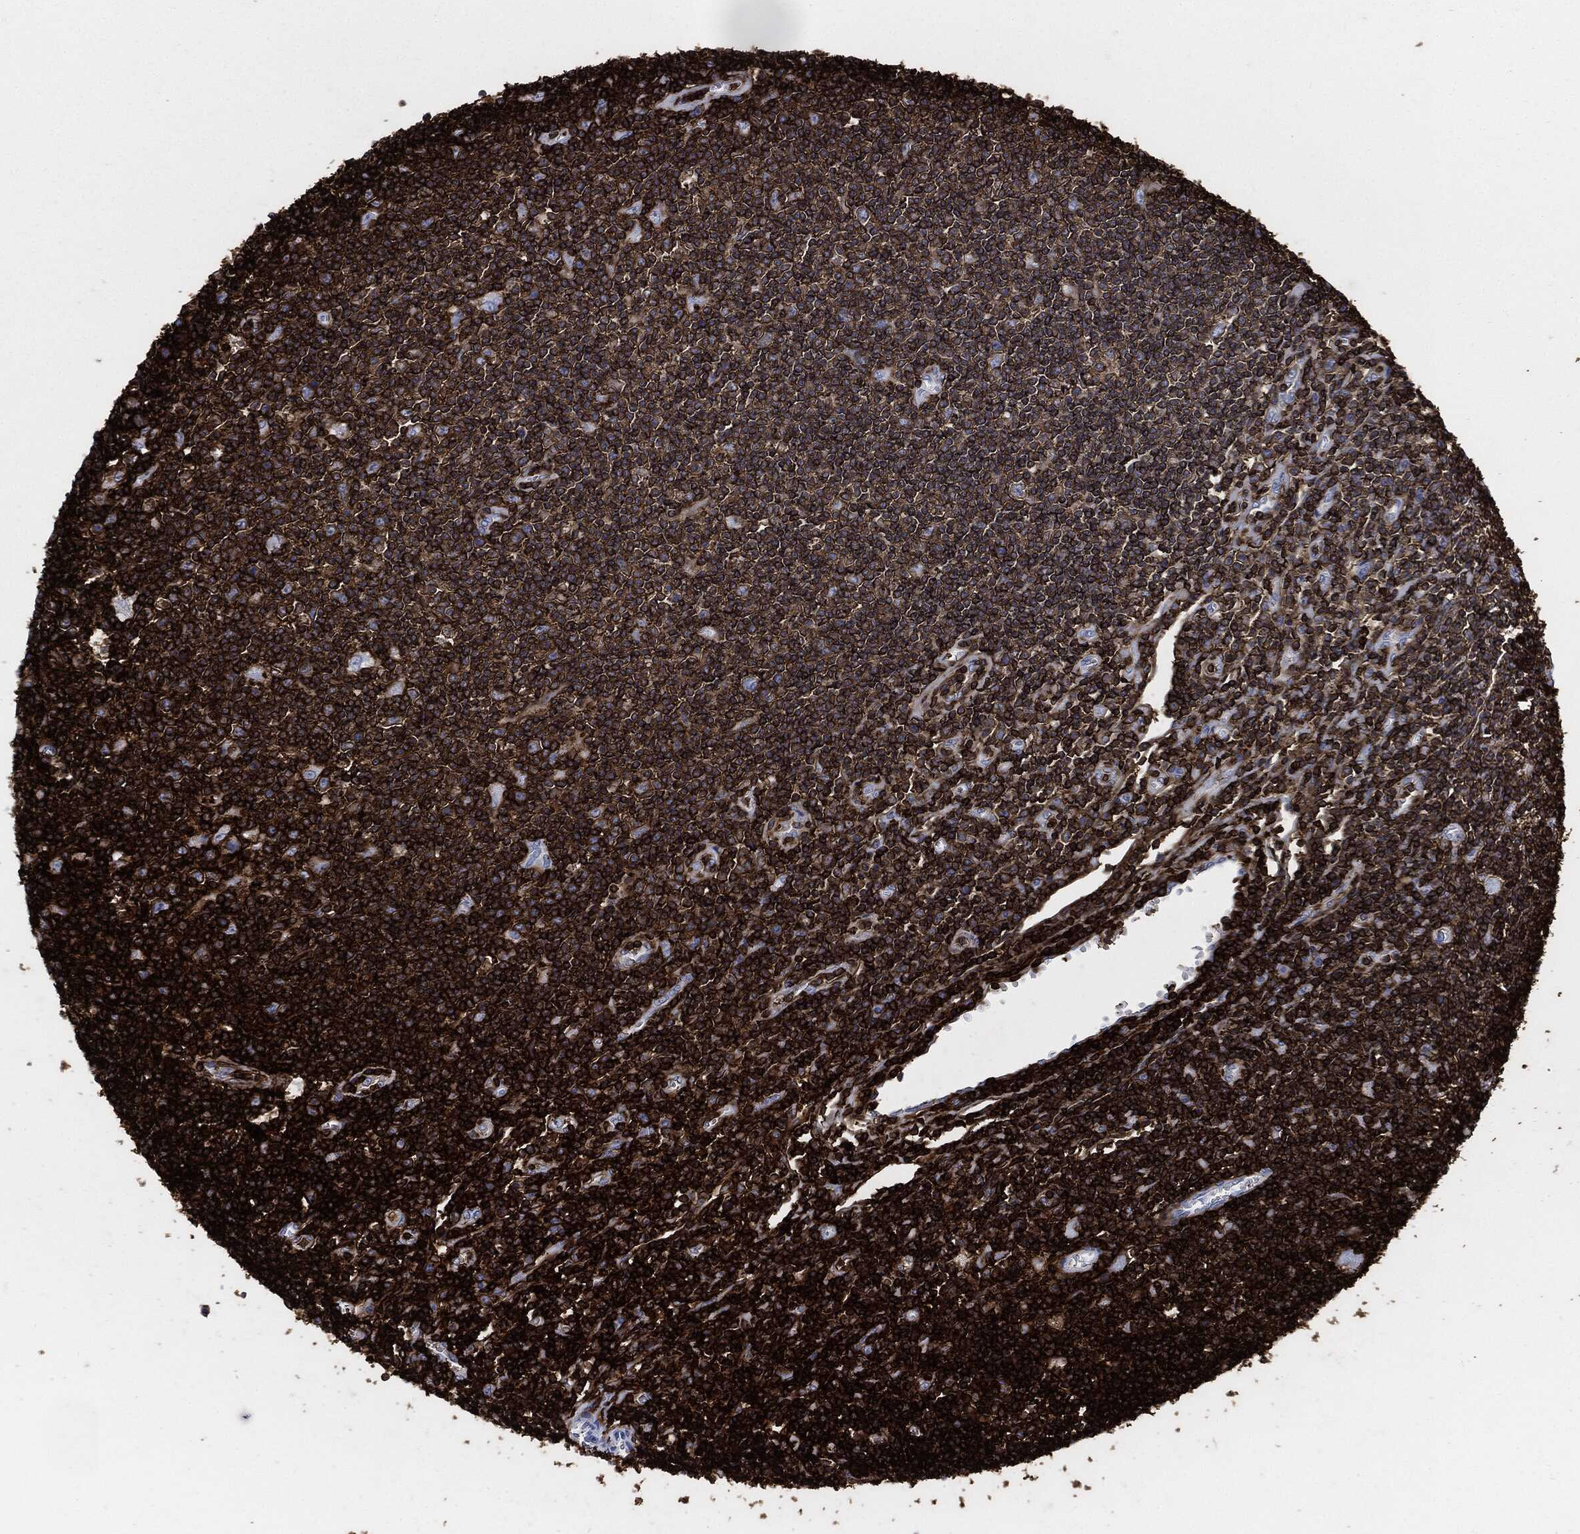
{"staining": {"intensity": "negative", "quantity": "none", "location": "none"}, "tissue": "lymphoma", "cell_type": "Tumor cells", "image_type": "cancer", "snomed": [{"axis": "morphology", "description": "Hodgkin's disease, NOS"}, {"axis": "topography", "description": "Lymph node"}], "caption": "IHC histopathology image of neoplastic tissue: lymphoma stained with DAB (3,3'-diaminobenzidine) shows no significant protein staining in tumor cells.", "gene": "PTPRC", "patient": {"sex": "male", "age": 40}}